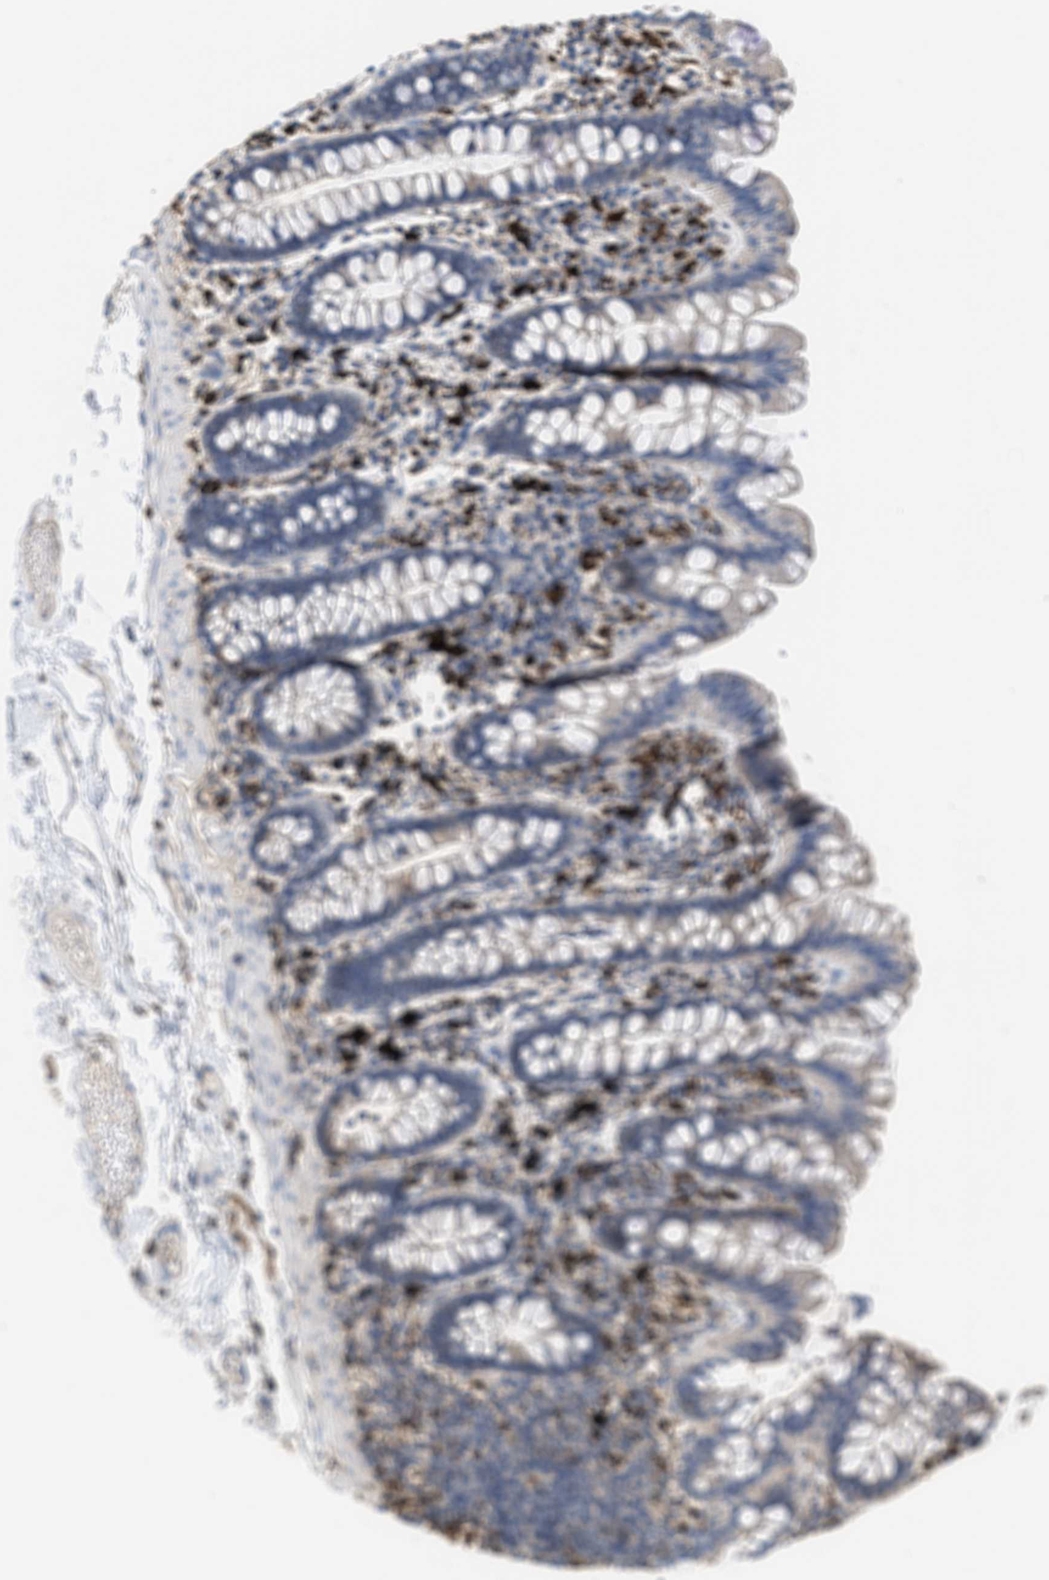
{"staining": {"intensity": "weak", "quantity": ">75%", "location": "cytoplasmic/membranous"}, "tissue": "colon", "cell_type": "Endothelial cells", "image_type": "normal", "snomed": [{"axis": "morphology", "description": "Normal tissue, NOS"}, {"axis": "topography", "description": "Colon"}], "caption": "The immunohistochemical stain shows weak cytoplasmic/membranous staining in endothelial cells of unremarkable colon. (DAB (3,3'-diaminobenzidine) IHC, brown staining for protein, blue staining for nuclei).", "gene": "BMPR2", "patient": {"sex": "female", "age": 80}}